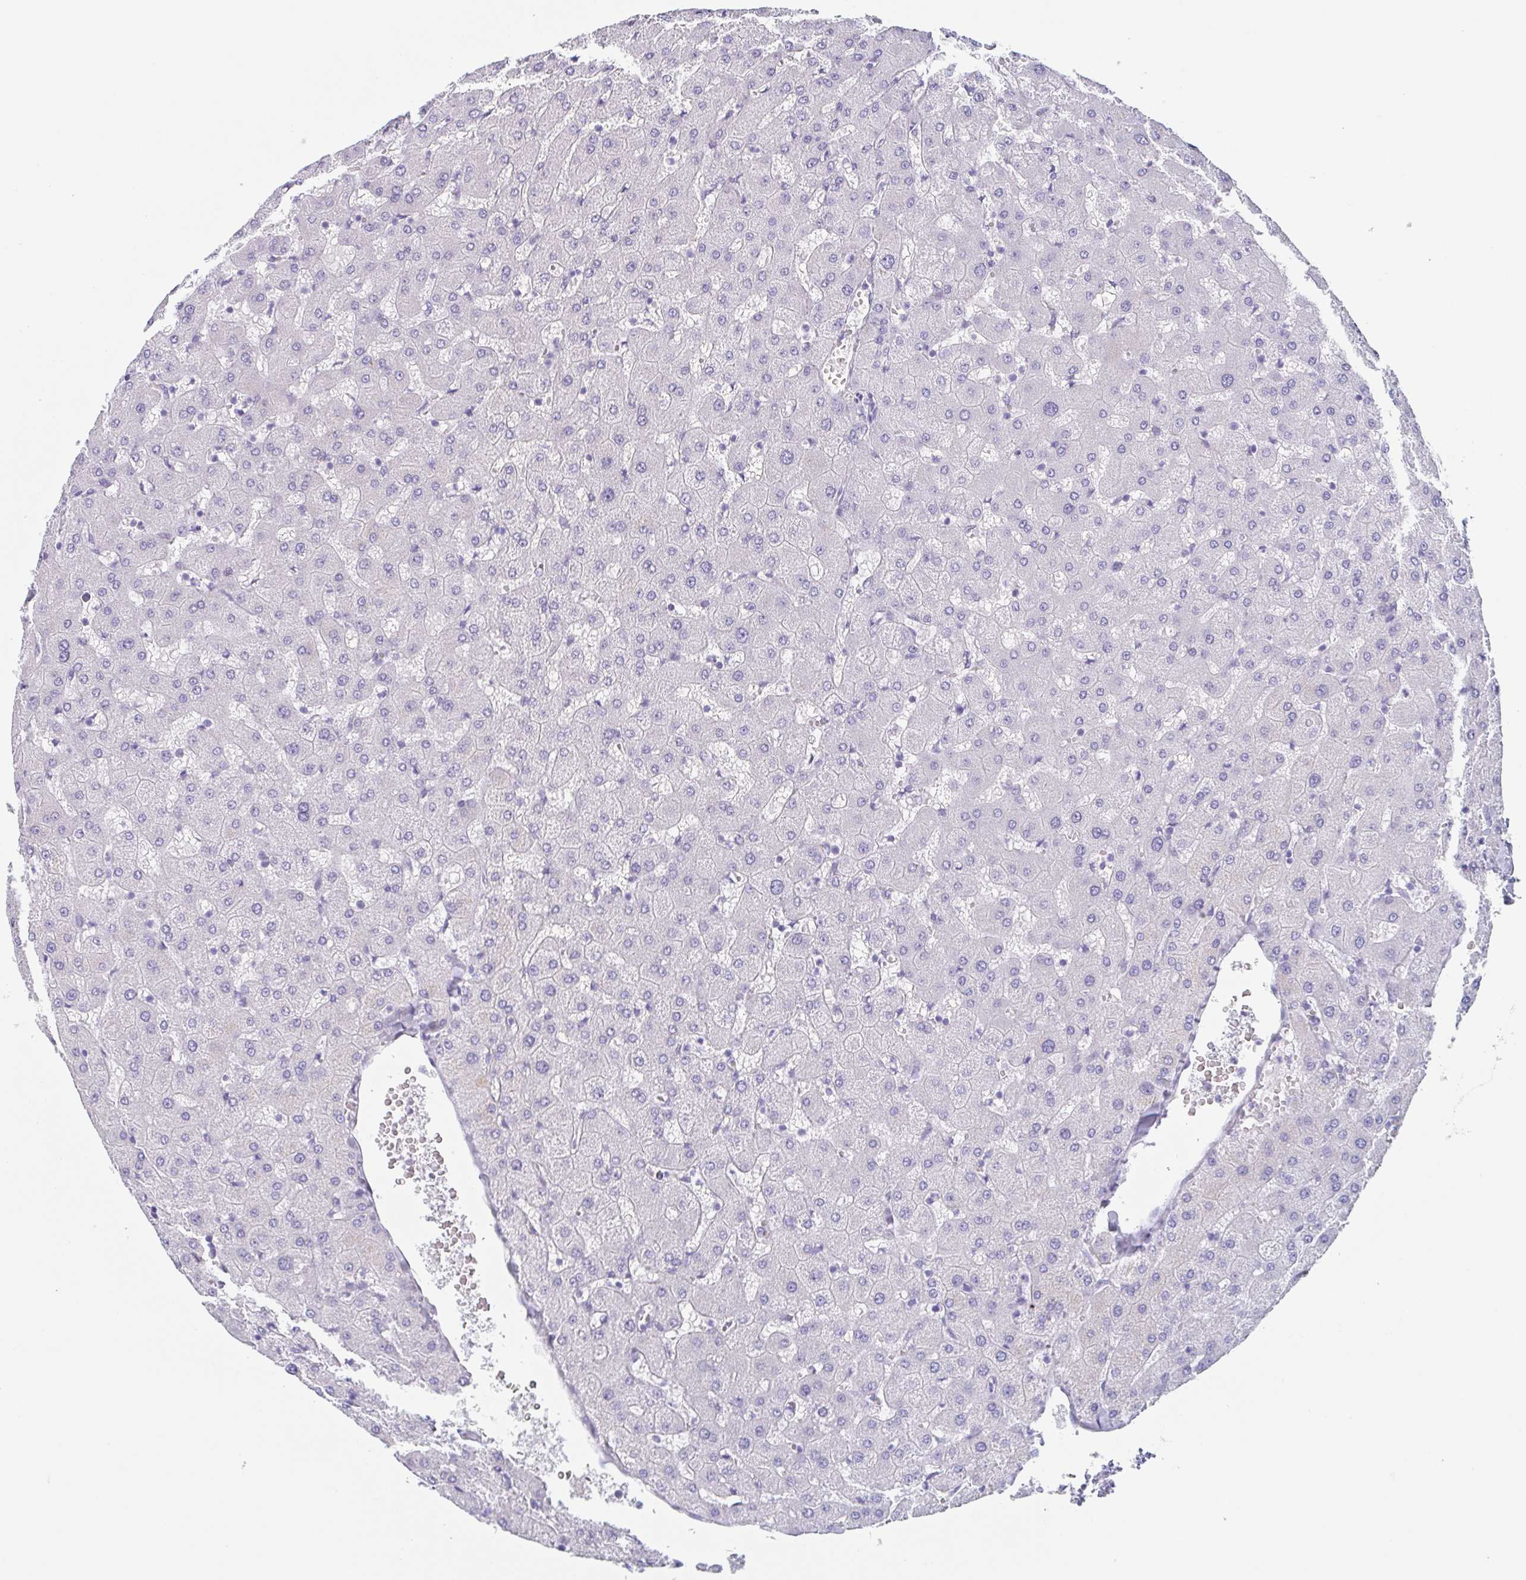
{"staining": {"intensity": "negative", "quantity": "none", "location": "none"}, "tissue": "liver", "cell_type": "Cholangiocytes", "image_type": "normal", "snomed": [{"axis": "morphology", "description": "Normal tissue, NOS"}, {"axis": "topography", "description": "Liver"}], "caption": "High power microscopy histopathology image of an immunohistochemistry (IHC) micrograph of normal liver, revealing no significant staining in cholangiocytes.", "gene": "DYNC1I1", "patient": {"sex": "female", "age": 63}}